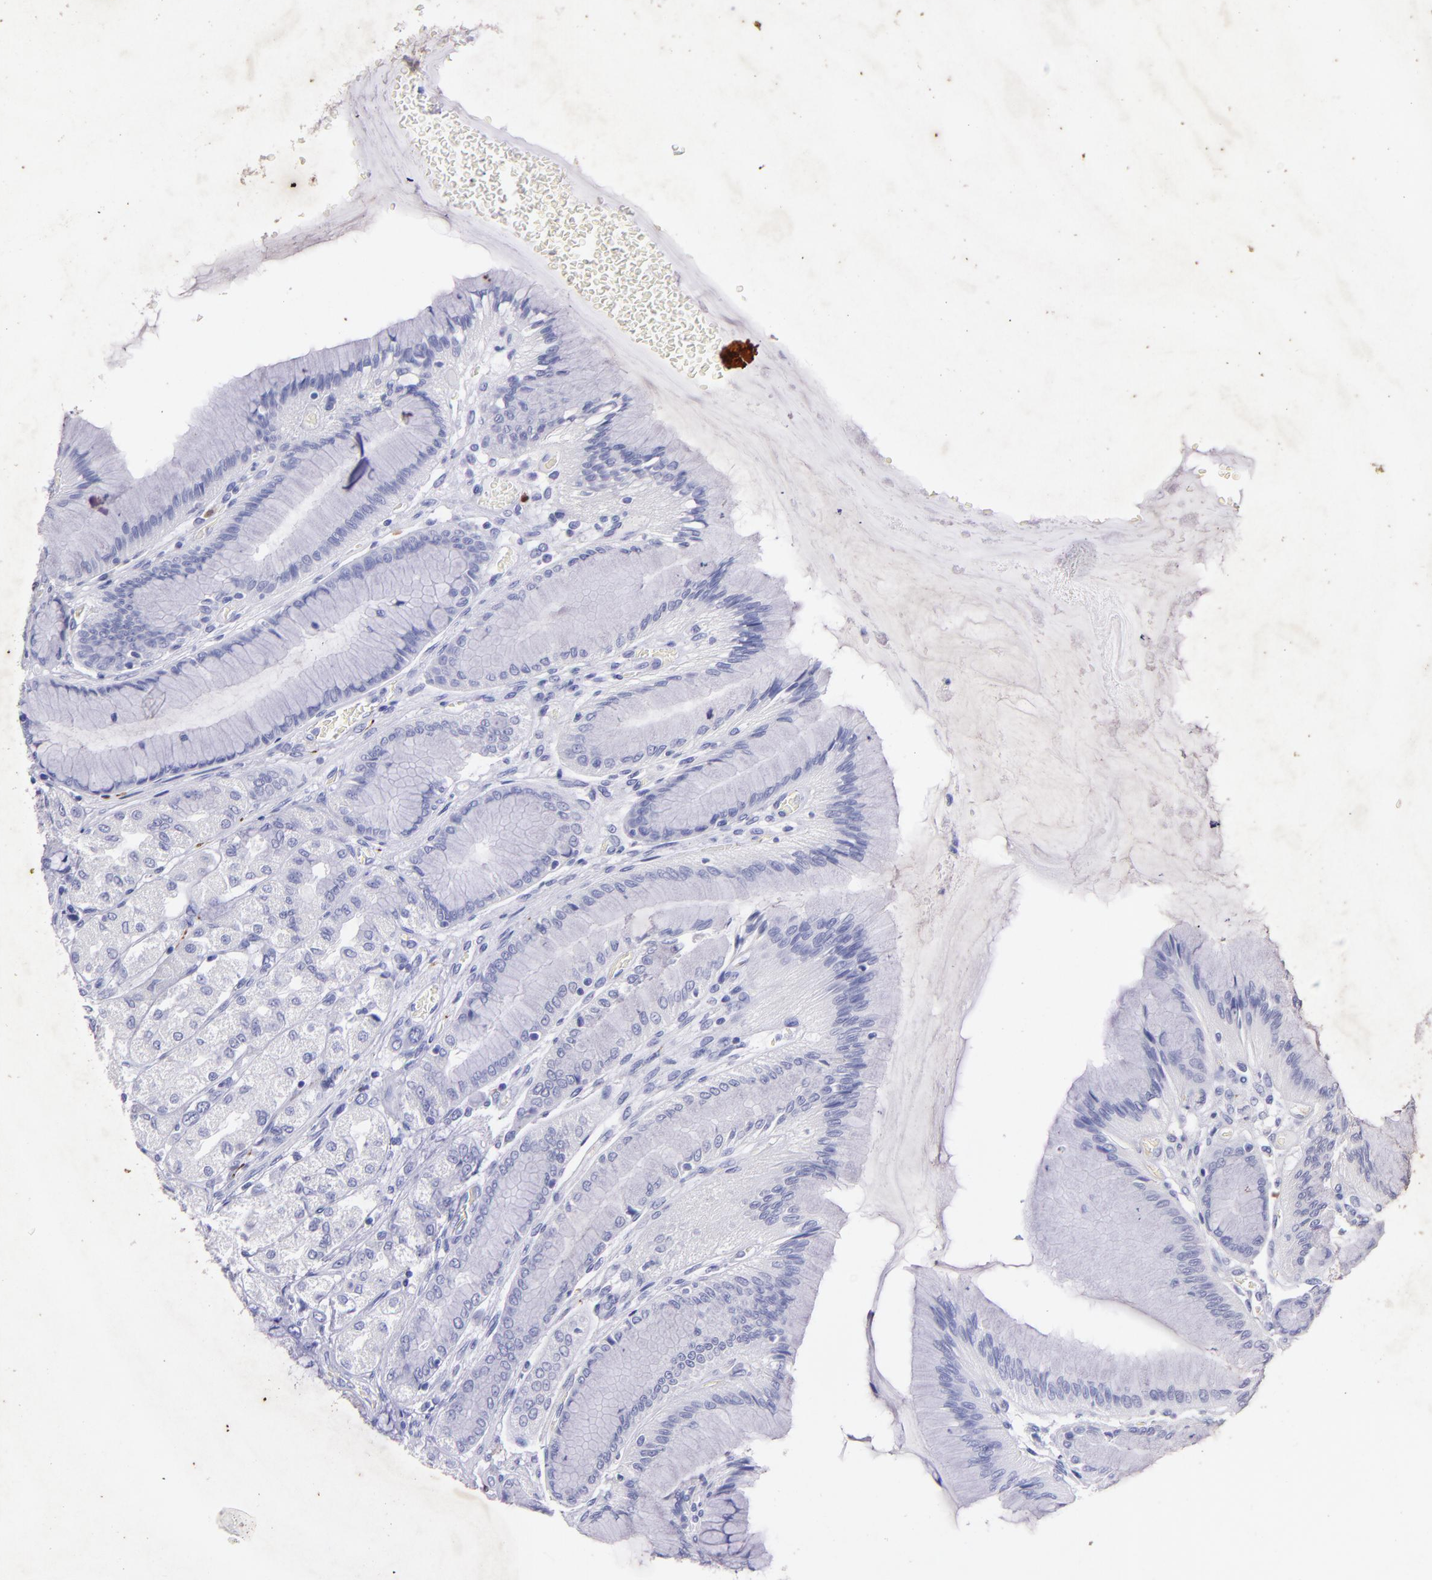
{"staining": {"intensity": "negative", "quantity": "none", "location": "none"}, "tissue": "stomach", "cell_type": "Glandular cells", "image_type": "normal", "snomed": [{"axis": "morphology", "description": "Normal tissue, NOS"}, {"axis": "morphology", "description": "Adenocarcinoma, NOS"}, {"axis": "topography", "description": "Stomach"}, {"axis": "topography", "description": "Stomach, lower"}], "caption": "This is a image of immunohistochemistry staining of benign stomach, which shows no expression in glandular cells.", "gene": "UCHL1", "patient": {"sex": "female", "age": 65}}